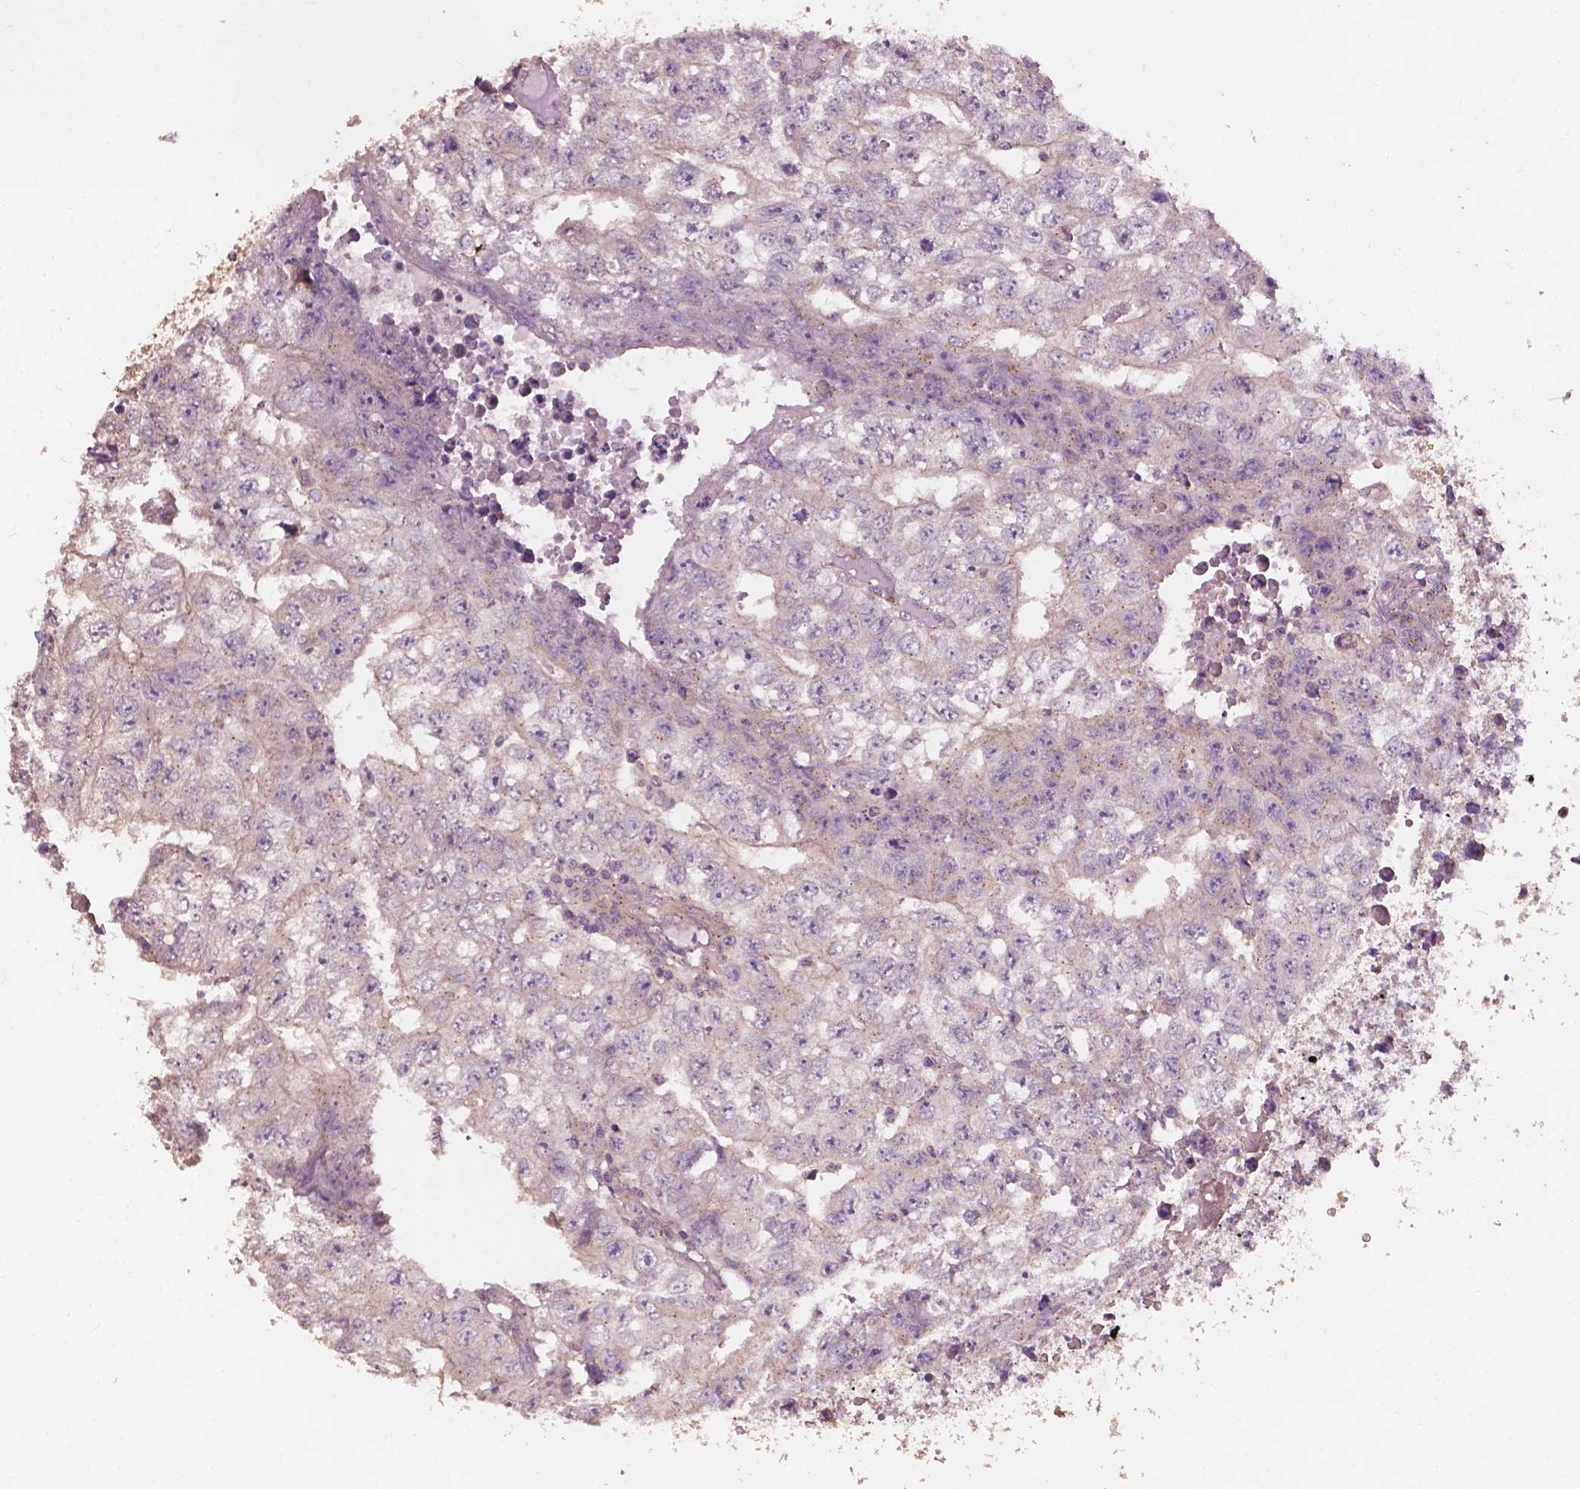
{"staining": {"intensity": "weak", "quantity": "<25%", "location": "cytoplasmic/membranous"}, "tissue": "testis cancer", "cell_type": "Tumor cells", "image_type": "cancer", "snomed": [{"axis": "morphology", "description": "Carcinoma, Embryonal, NOS"}, {"axis": "morphology", "description": "Teratoma, malignant, NOS"}, {"axis": "topography", "description": "Testis"}], "caption": "There is no significant expression in tumor cells of testis cancer (teratoma (malignant)). (DAB immunohistochemistry (IHC) visualized using brightfield microscopy, high magnification).", "gene": "CHPT1", "patient": {"sex": "male", "age": 24}}